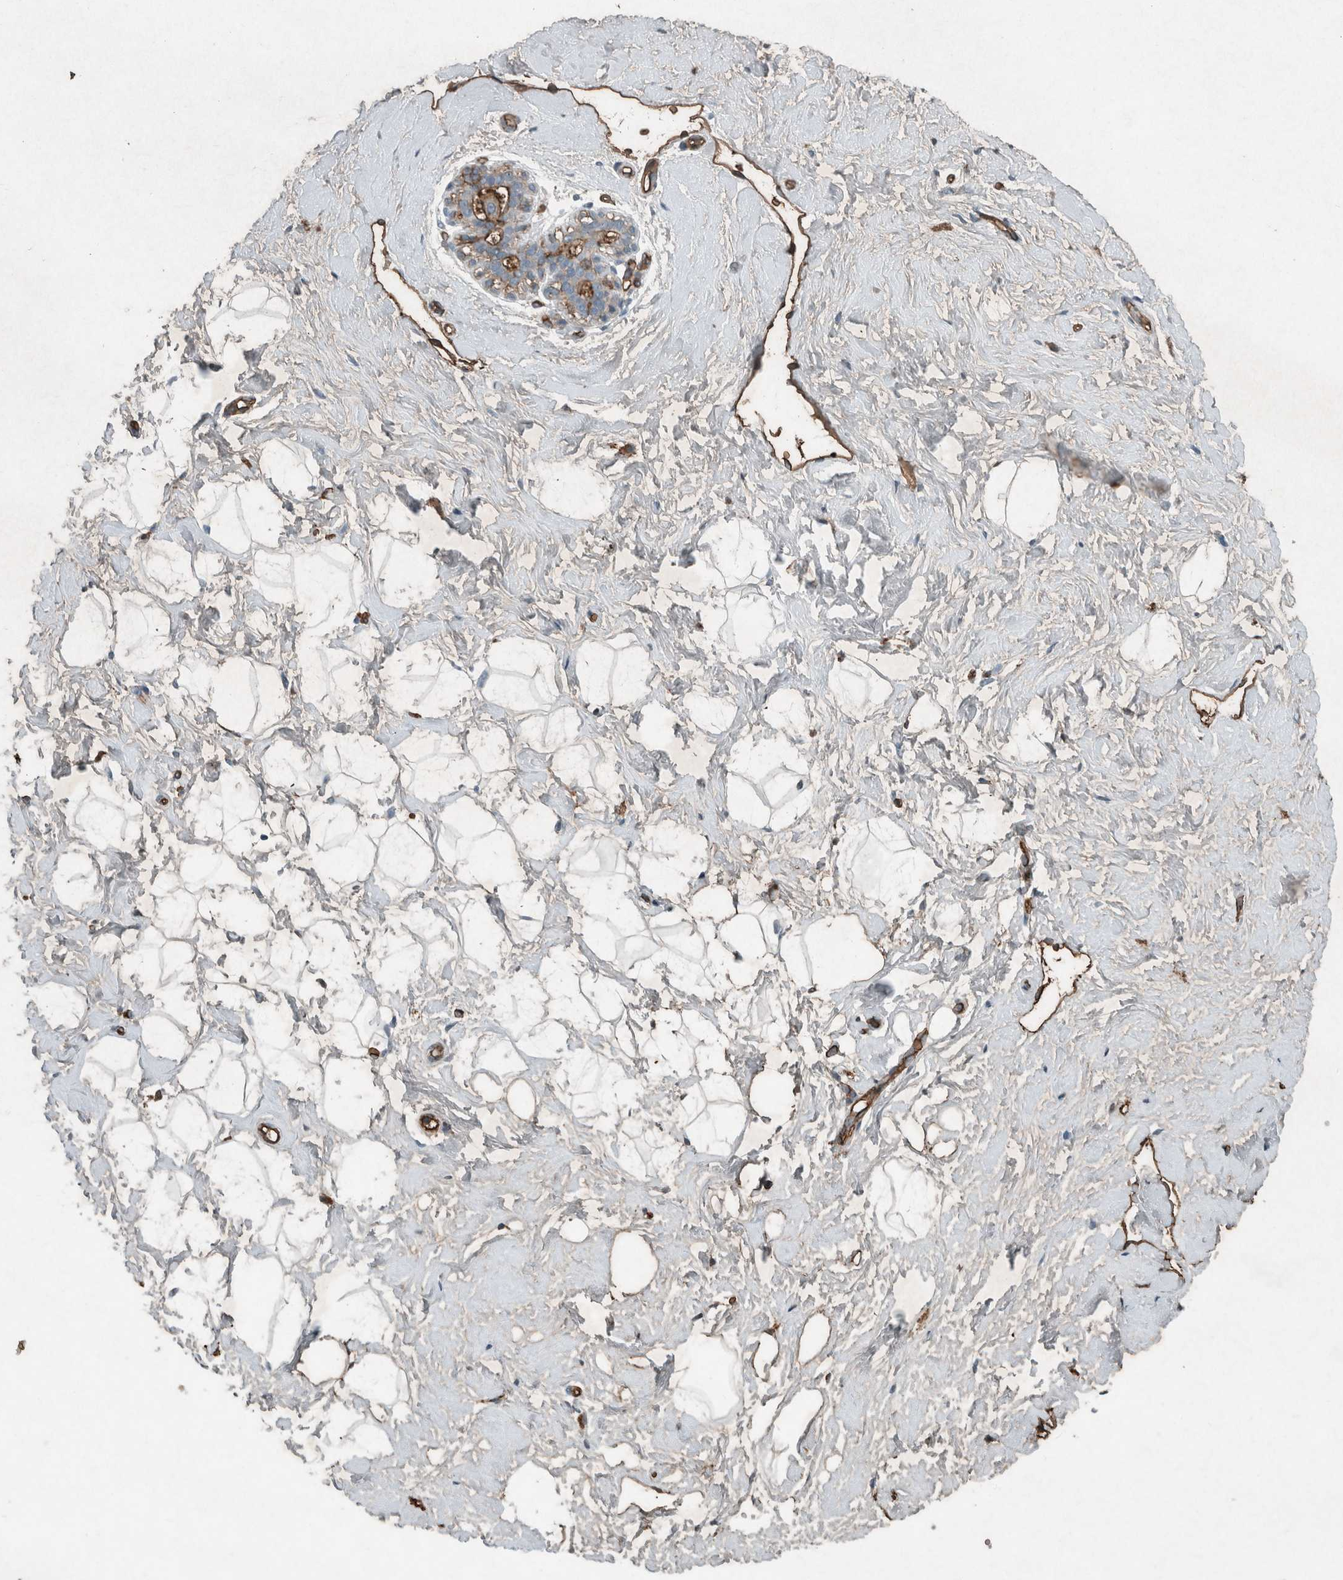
{"staining": {"intensity": "negative", "quantity": "none", "location": "none"}, "tissue": "breast", "cell_type": "Adipocytes", "image_type": "normal", "snomed": [{"axis": "morphology", "description": "Normal tissue, NOS"}, {"axis": "topography", "description": "Breast"}], "caption": "Adipocytes are negative for protein expression in unremarkable human breast. (Immunohistochemistry, brightfield microscopy, high magnification).", "gene": "LBP", "patient": {"sex": "female", "age": 23}}